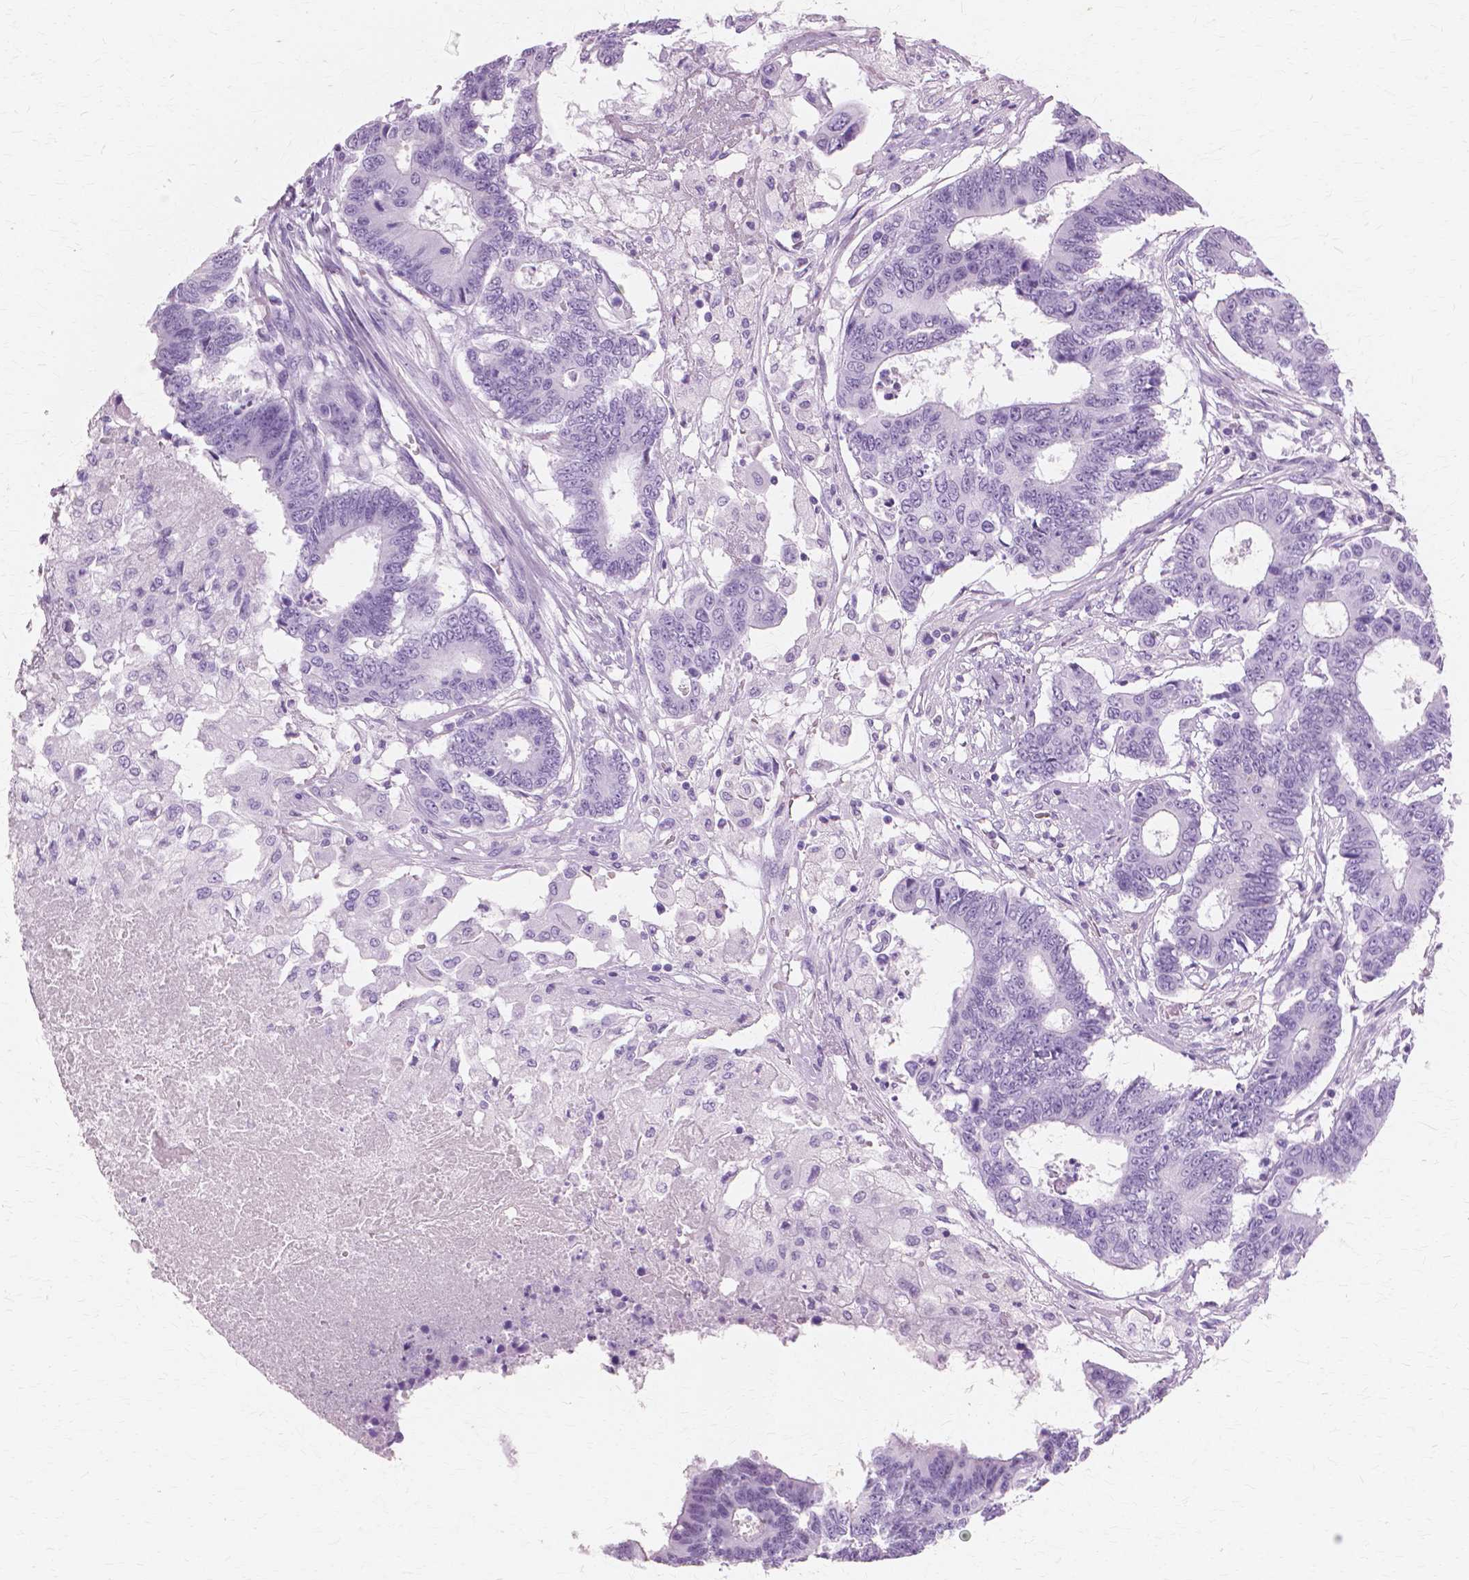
{"staining": {"intensity": "negative", "quantity": "none", "location": "none"}, "tissue": "colorectal cancer", "cell_type": "Tumor cells", "image_type": "cancer", "snomed": [{"axis": "morphology", "description": "Adenocarcinoma, NOS"}, {"axis": "topography", "description": "Colon"}], "caption": "Tumor cells are negative for brown protein staining in colorectal cancer.", "gene": "SFTPD", "patient": {"sex": "female", "age": 48}}